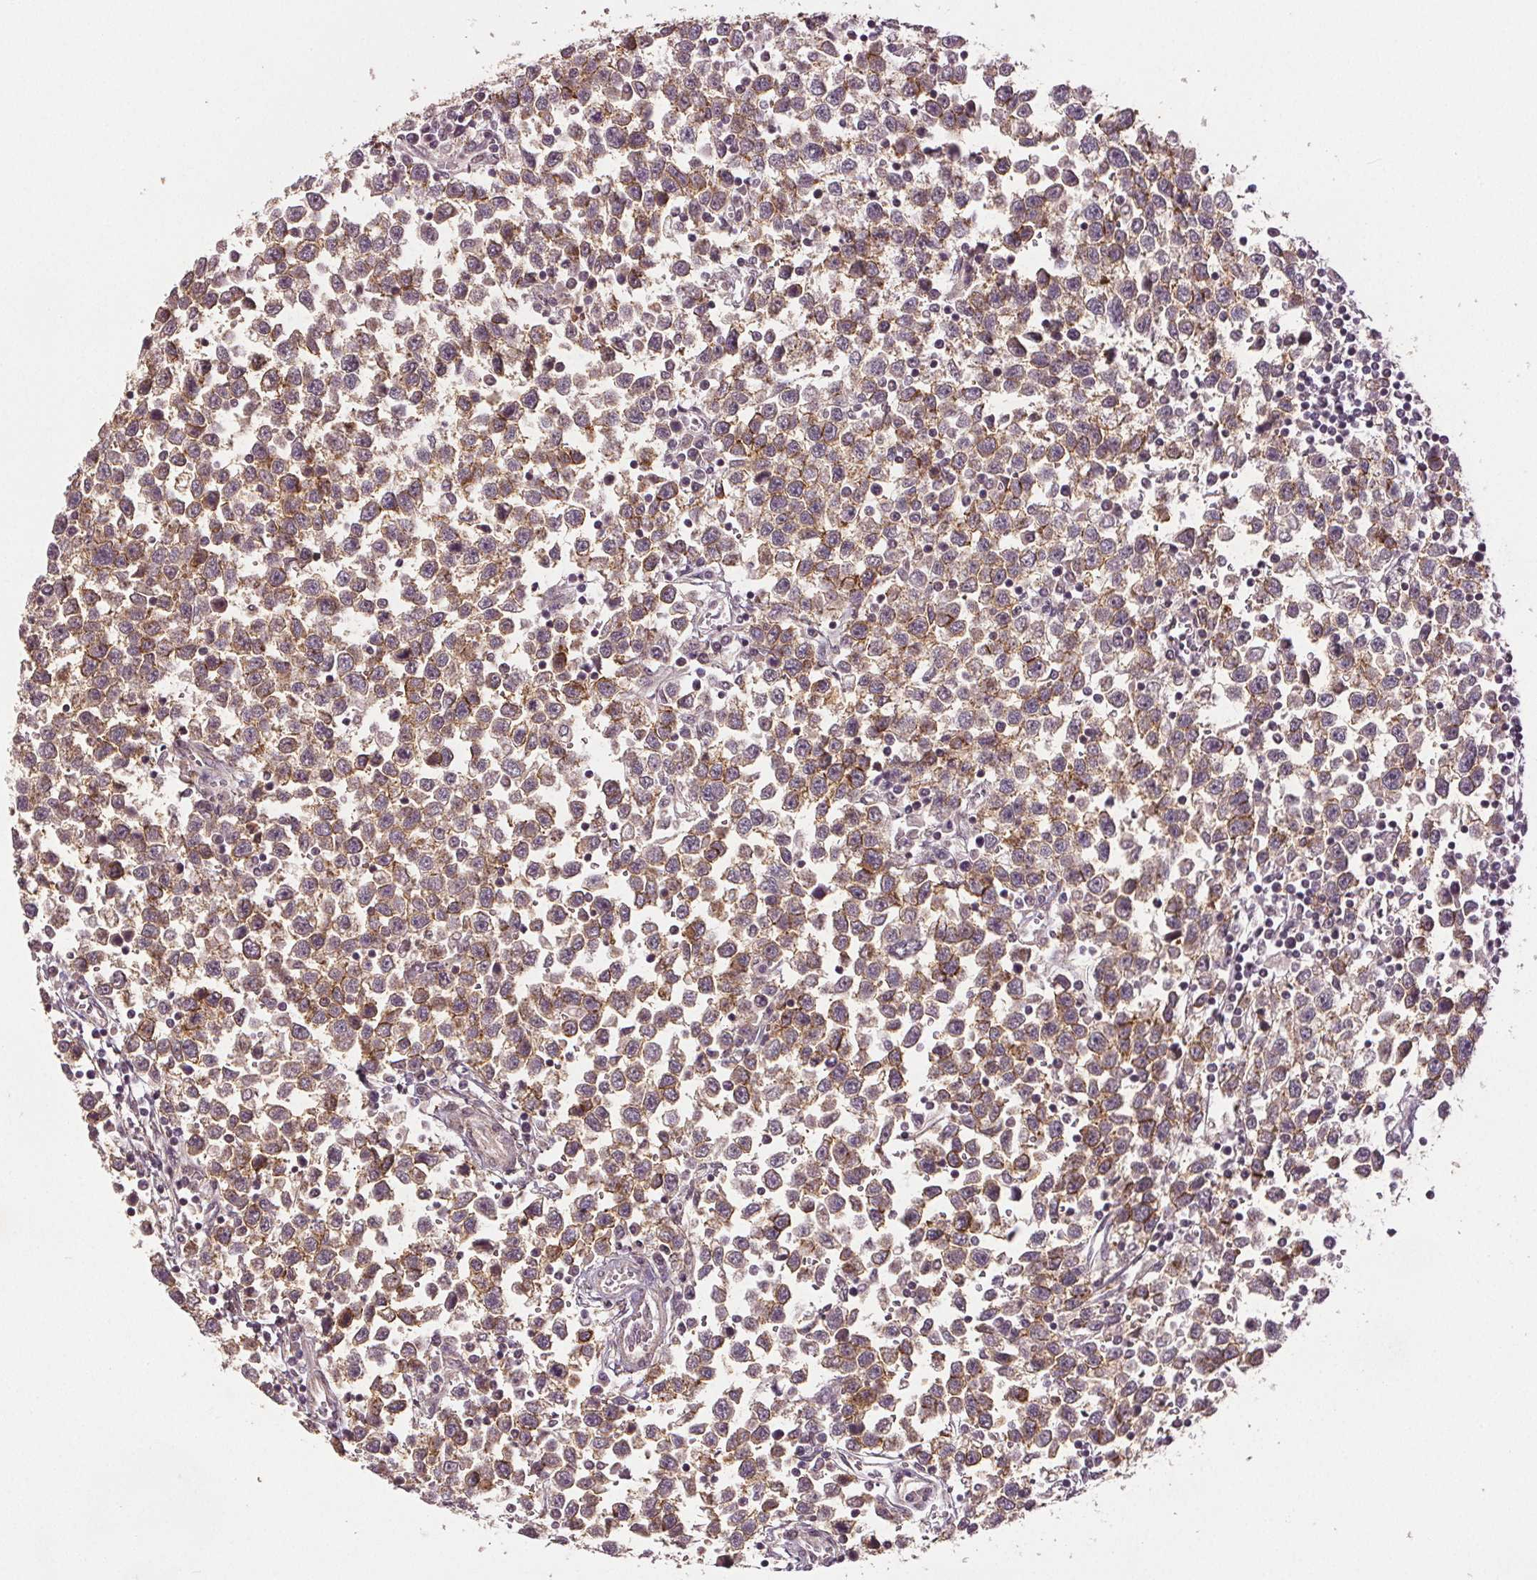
{"staining": {"intensity": "moderate", "quantity": "25%-75%", "location": "cytoplasmic/membranous"}, "tissue": "testis cancer", "cell_type": "Tumor cells", "image_type": "cancer", "snomed": [{"axis": "morphology", "description": "Seminoma, NOS"}, {"axis": "topography", "description": "Testis"}], "caption": "There is medium levels of moderate cytoplasmic/membranous positivity in tumor cells of testis cancer (seminoma), as demonstrated by immunohistochemical staining (brown color).", "gene": "EPHB3", "patient": {"sex": "male", "age": 34}}